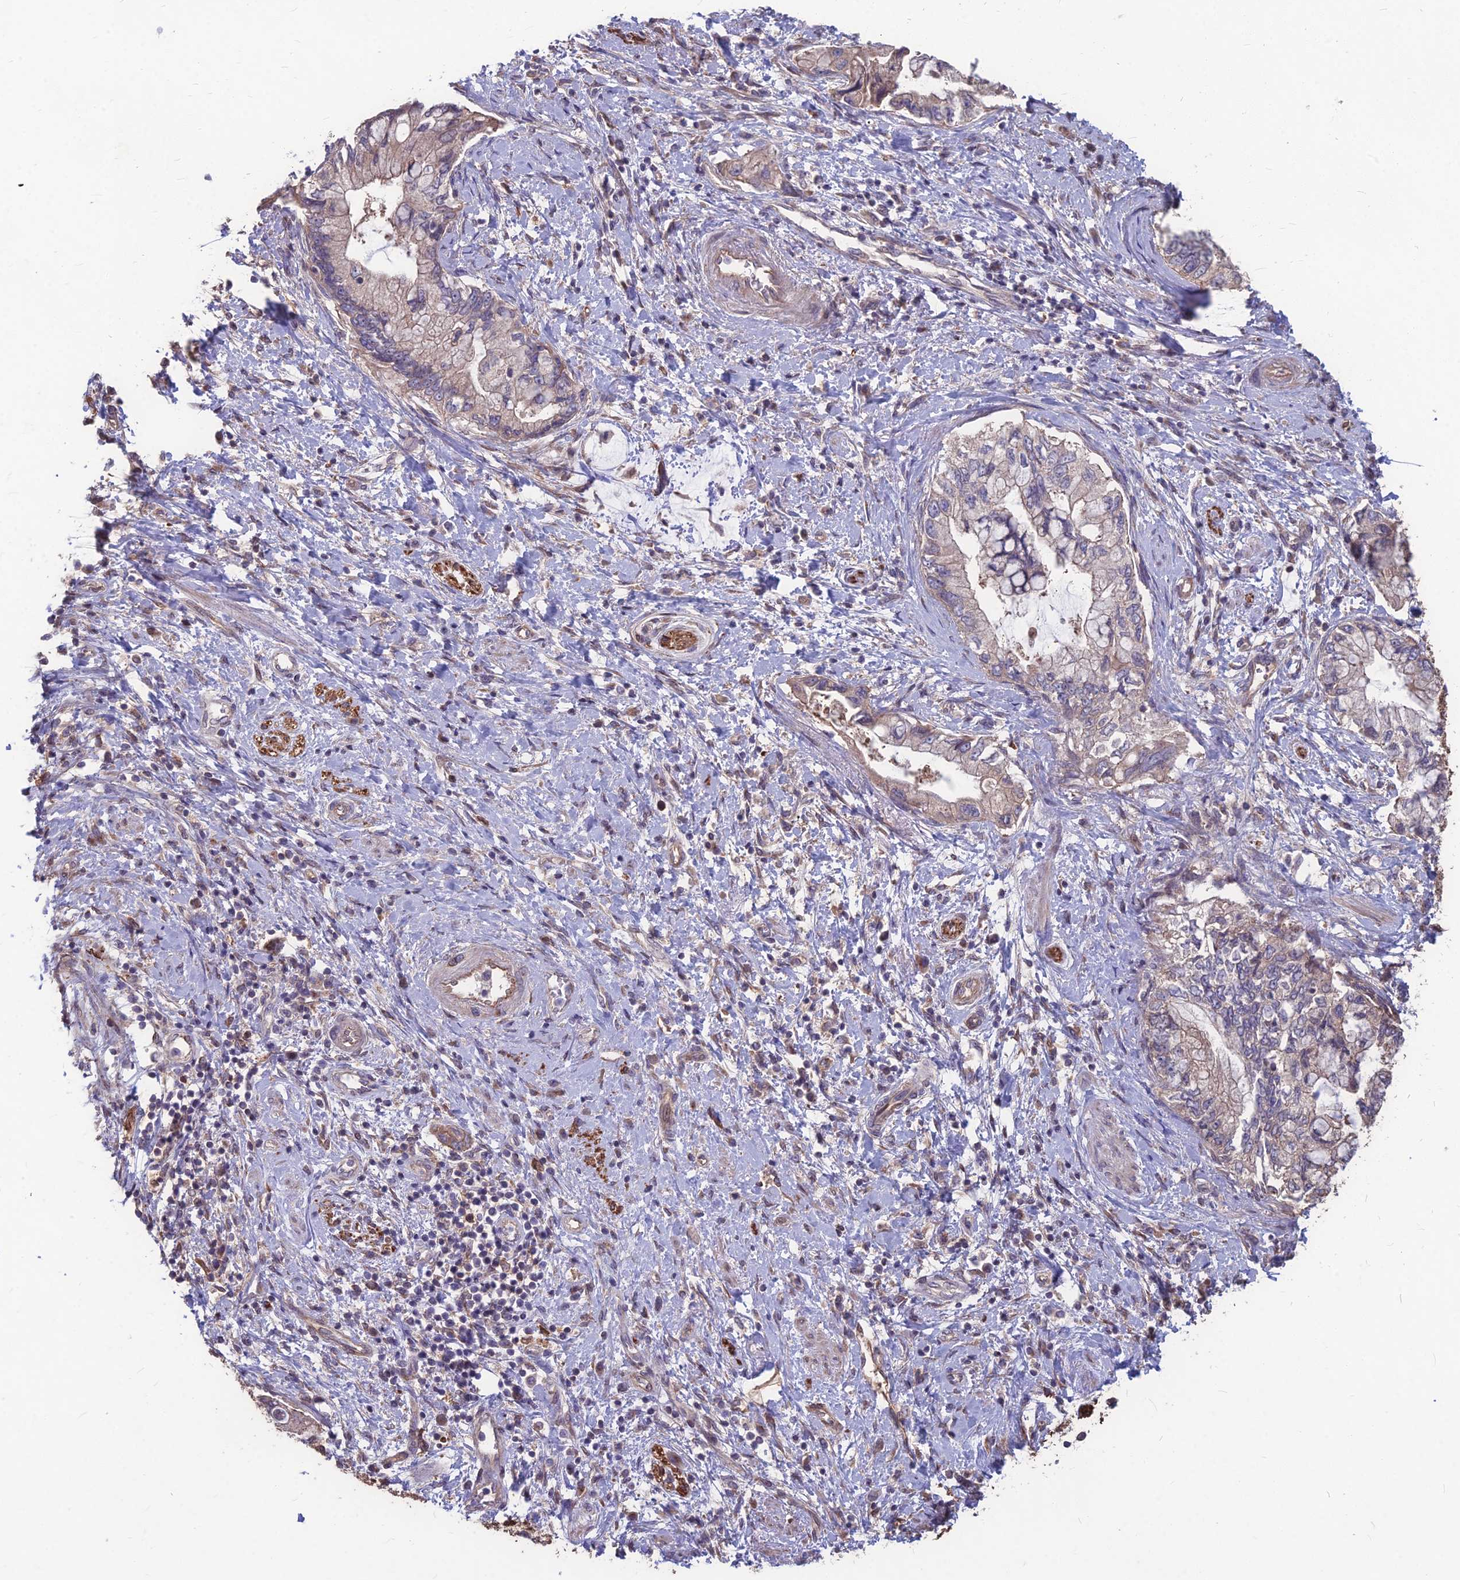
{"staining": {"intensity": "moderate", "quantity": "<25%", "location": "cytoplasmic/membranous"}, "tissue": "pancreatic cancer", "cell_type": "Tumor cells", "image_type": "cancer", "snomed": [{"axis": "morphology", "description": "Adenocarcinoma, NOS"}, {"axis": "topography", "description": "Pancreas"}], "caption": "Pancreatic cancer (adenocarcinoma) stained with immunohistochemistry shows moderate cytoplasmic/membranous staining in approximately <25% of tumor cells.", "gene": "LSM6", "patient": {"sex": "female", "age": 73}}